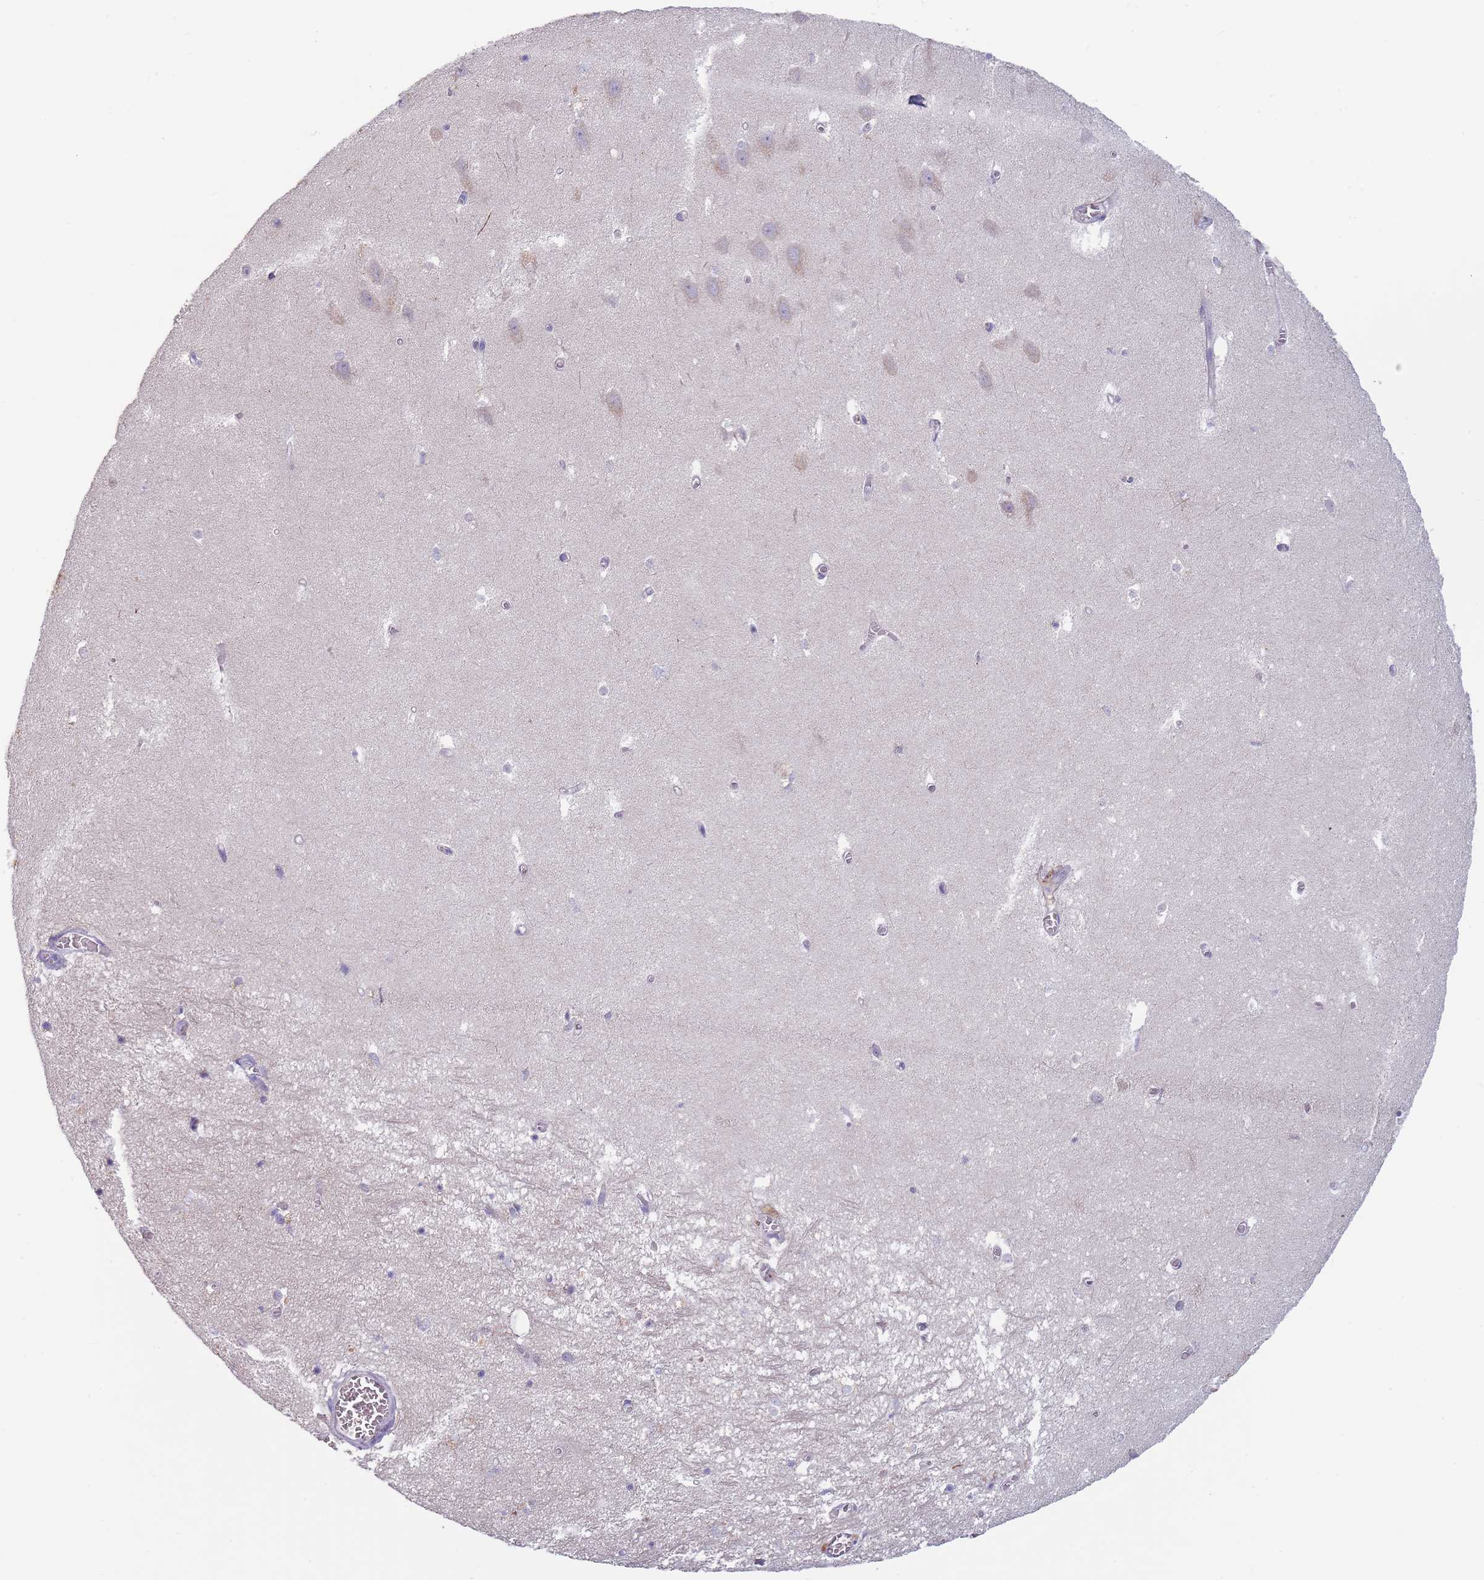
{"staining": {"intensity": "negative", "quantity": "none", "location": "none"}, "tissue": "hippocampus", "cell_type": "Glial cells", "image_type": "normal", "snomed": [{"axis": "morphology", "description": "Normal tissue, NOS"}, {"axis": "topography", "description": "Hippocampus"}], "caption": "DAB (3,3'-diaminobenzidine) immunohistochemical staining of benign hippocampus displays no significant expression in glial cells. (Brightfield microscopy of DAB (3,3'-diaminobenzidine) immunohistochemistry (IHC) at high magnification).", "gene": "MAN1C1", "patient": {"sex": "female", "age": 64}}